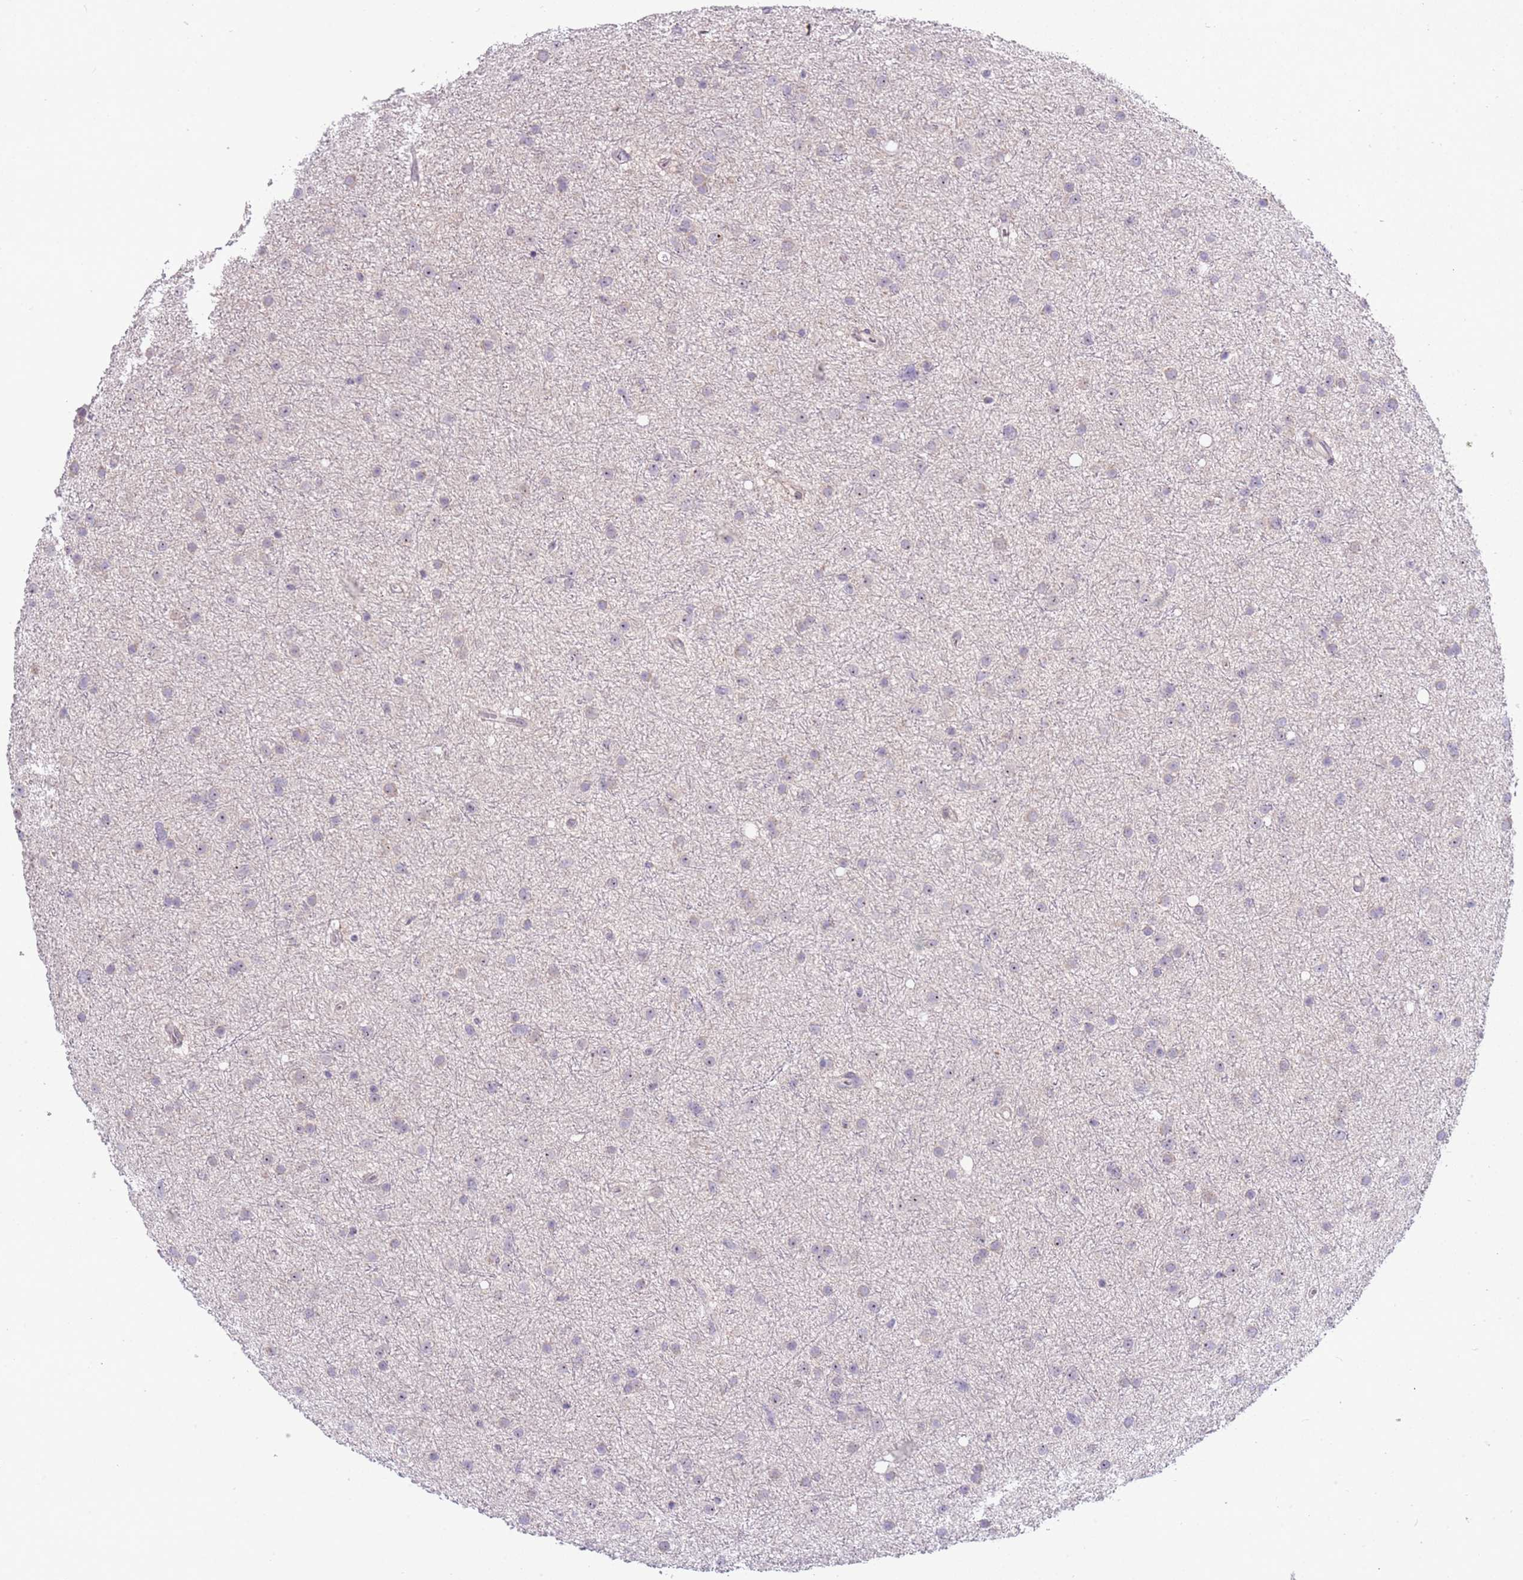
{"staining": {"intensity": "negative", "quantity": "none", "location": "none"}, "tissue": "glioma", "cell_type": "Tumor cells", "image_type": "cancer", "snomed": [{"axis": "morphology", "description": "Glioma, malignant, Low grade"}, {"axis": "topography", "description": "Cerebral cortex"}], "caption": "Photomicrograph shows no significant protein staining in tumor cells of low-grade glioma (malignant).", "gene": "UCMA", "patient": {"sex": "female", "age": 39}}